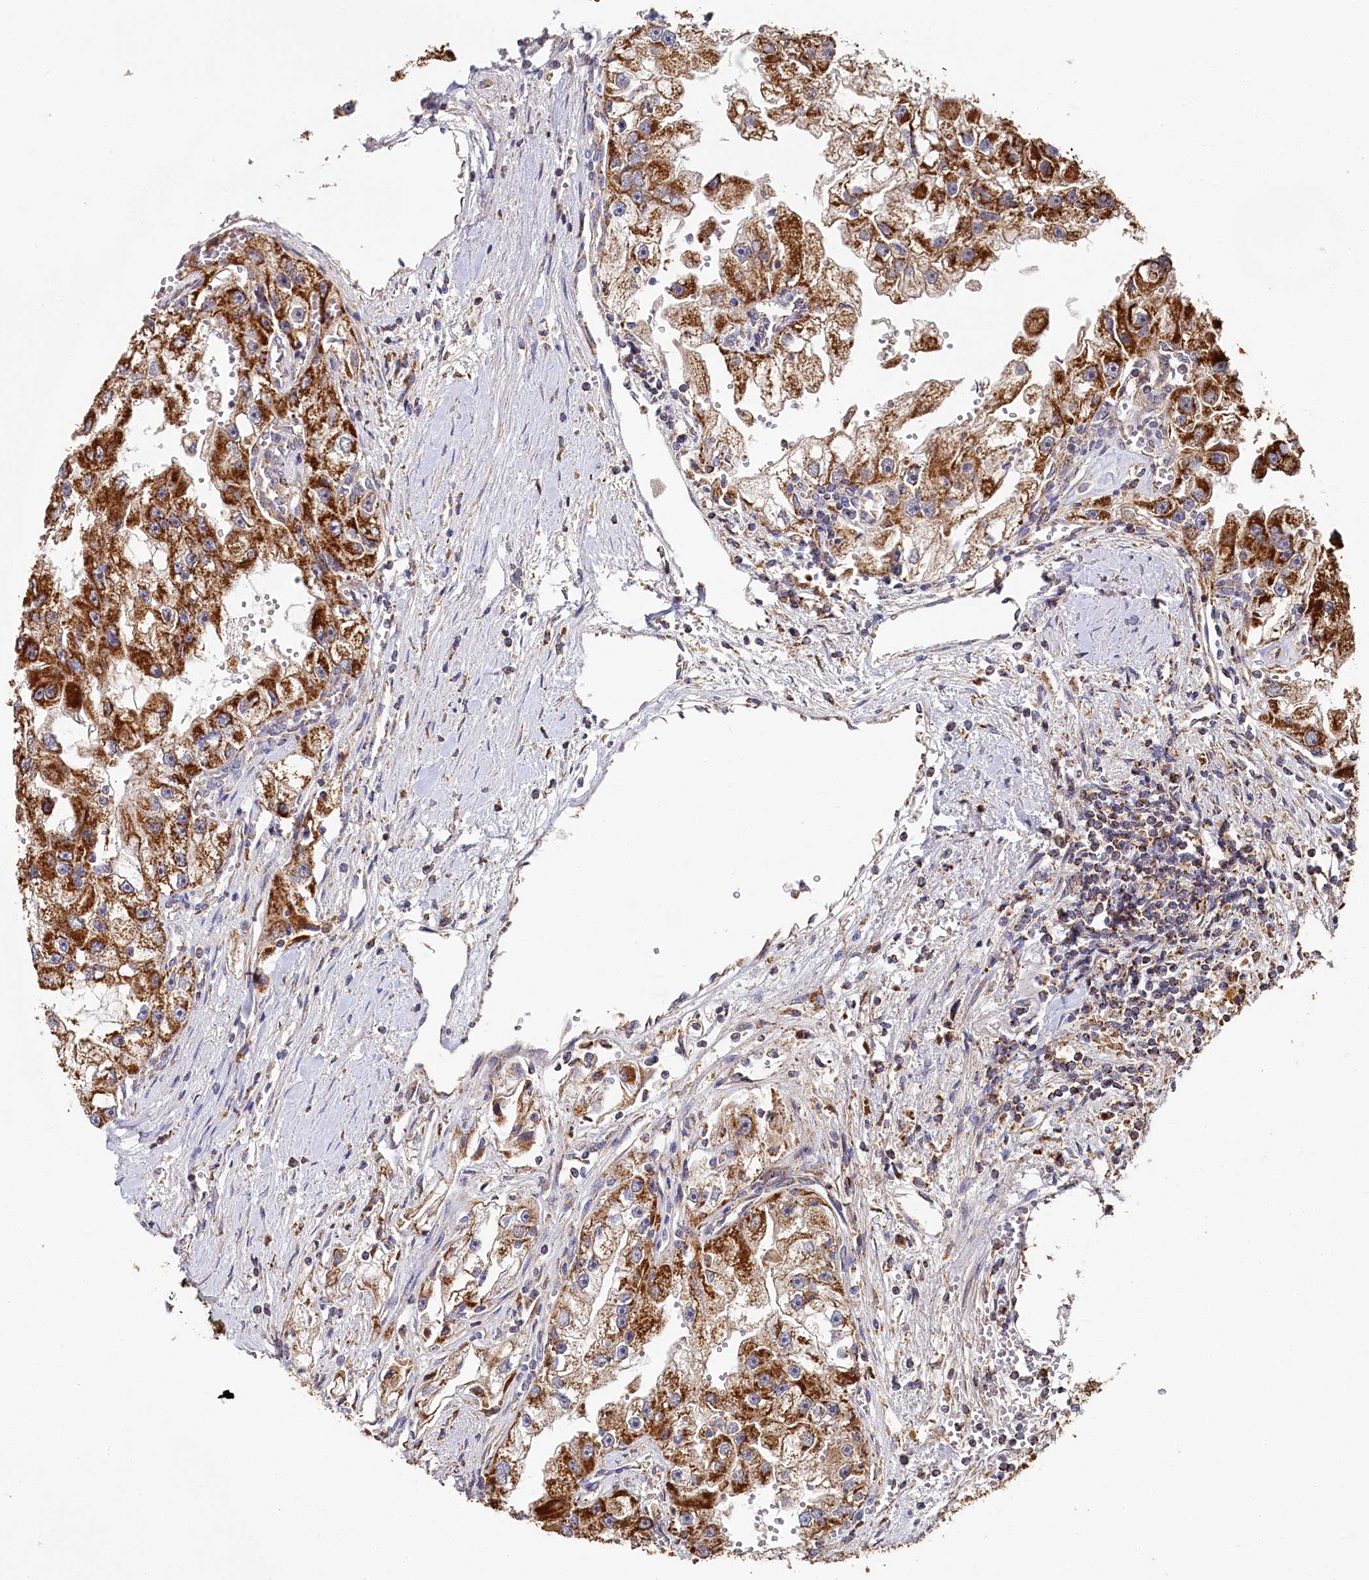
{"staining": {"intensity": "strong", "quantity": ">75%", "location": "cytoplasmic/membranous"}, "tissue": "renal cancer", "cell_type": "Tumor cells", "image_type": "cancer", "snomed": [{"axis": "morphology", "description": "Adenocarcinoma, NOS"}, {"axis": "topography", "description": "Kidney"}], "caption": "A high-resolution photomicrograph shows immunohistochemistry staining of adenocarcinoma (renal), which demonstrates strong cytoplasmic/membranous expression in approximately >75% of tumor cells.", "gene": "HAUS2", "patient": {"sex": "male", "age": 63}}